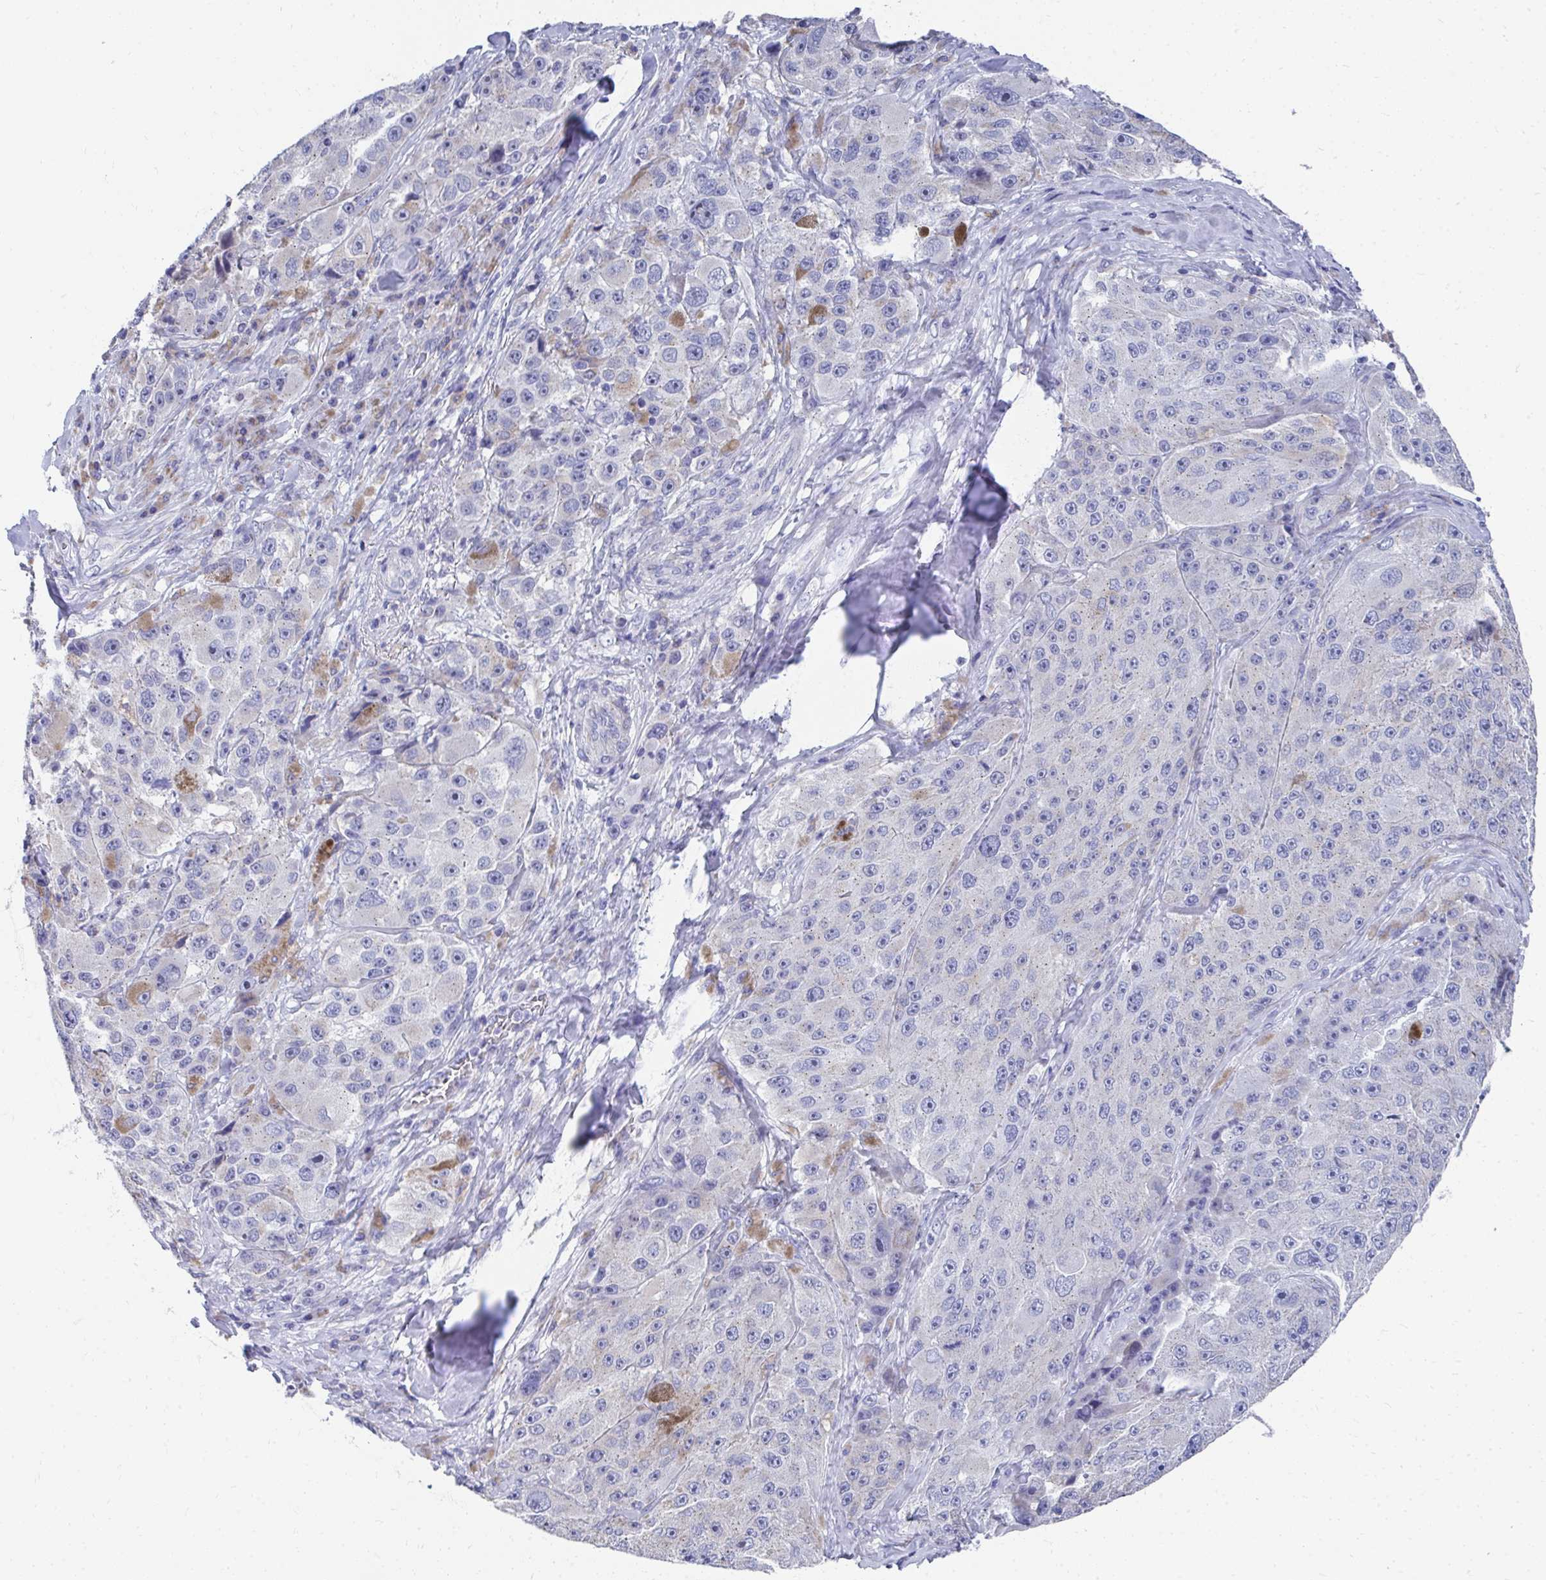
{"staining": {"intensity": "negative", "quantity": "none", "location": "none"}, "tissue": "melanoma", "cell_type": "Tumor cells", "image_type": "cancer", "snomed": [{"axis": "morphology", "description": "Malignant melanoma, Metastatic site"}, {"axis": "topography", "description": "Lymph node"}], "caption": "DAB (3,3'-diaminobenzidine) immunohistochemical staining of malignant melanoma (metastatic site) reveals no significant positivity in tumor cells. (Brightfield microscopy of DAB IHC at high magnification).", "gene": "TMPRSS2", "patient": {"sex": "male", "age": 62}}